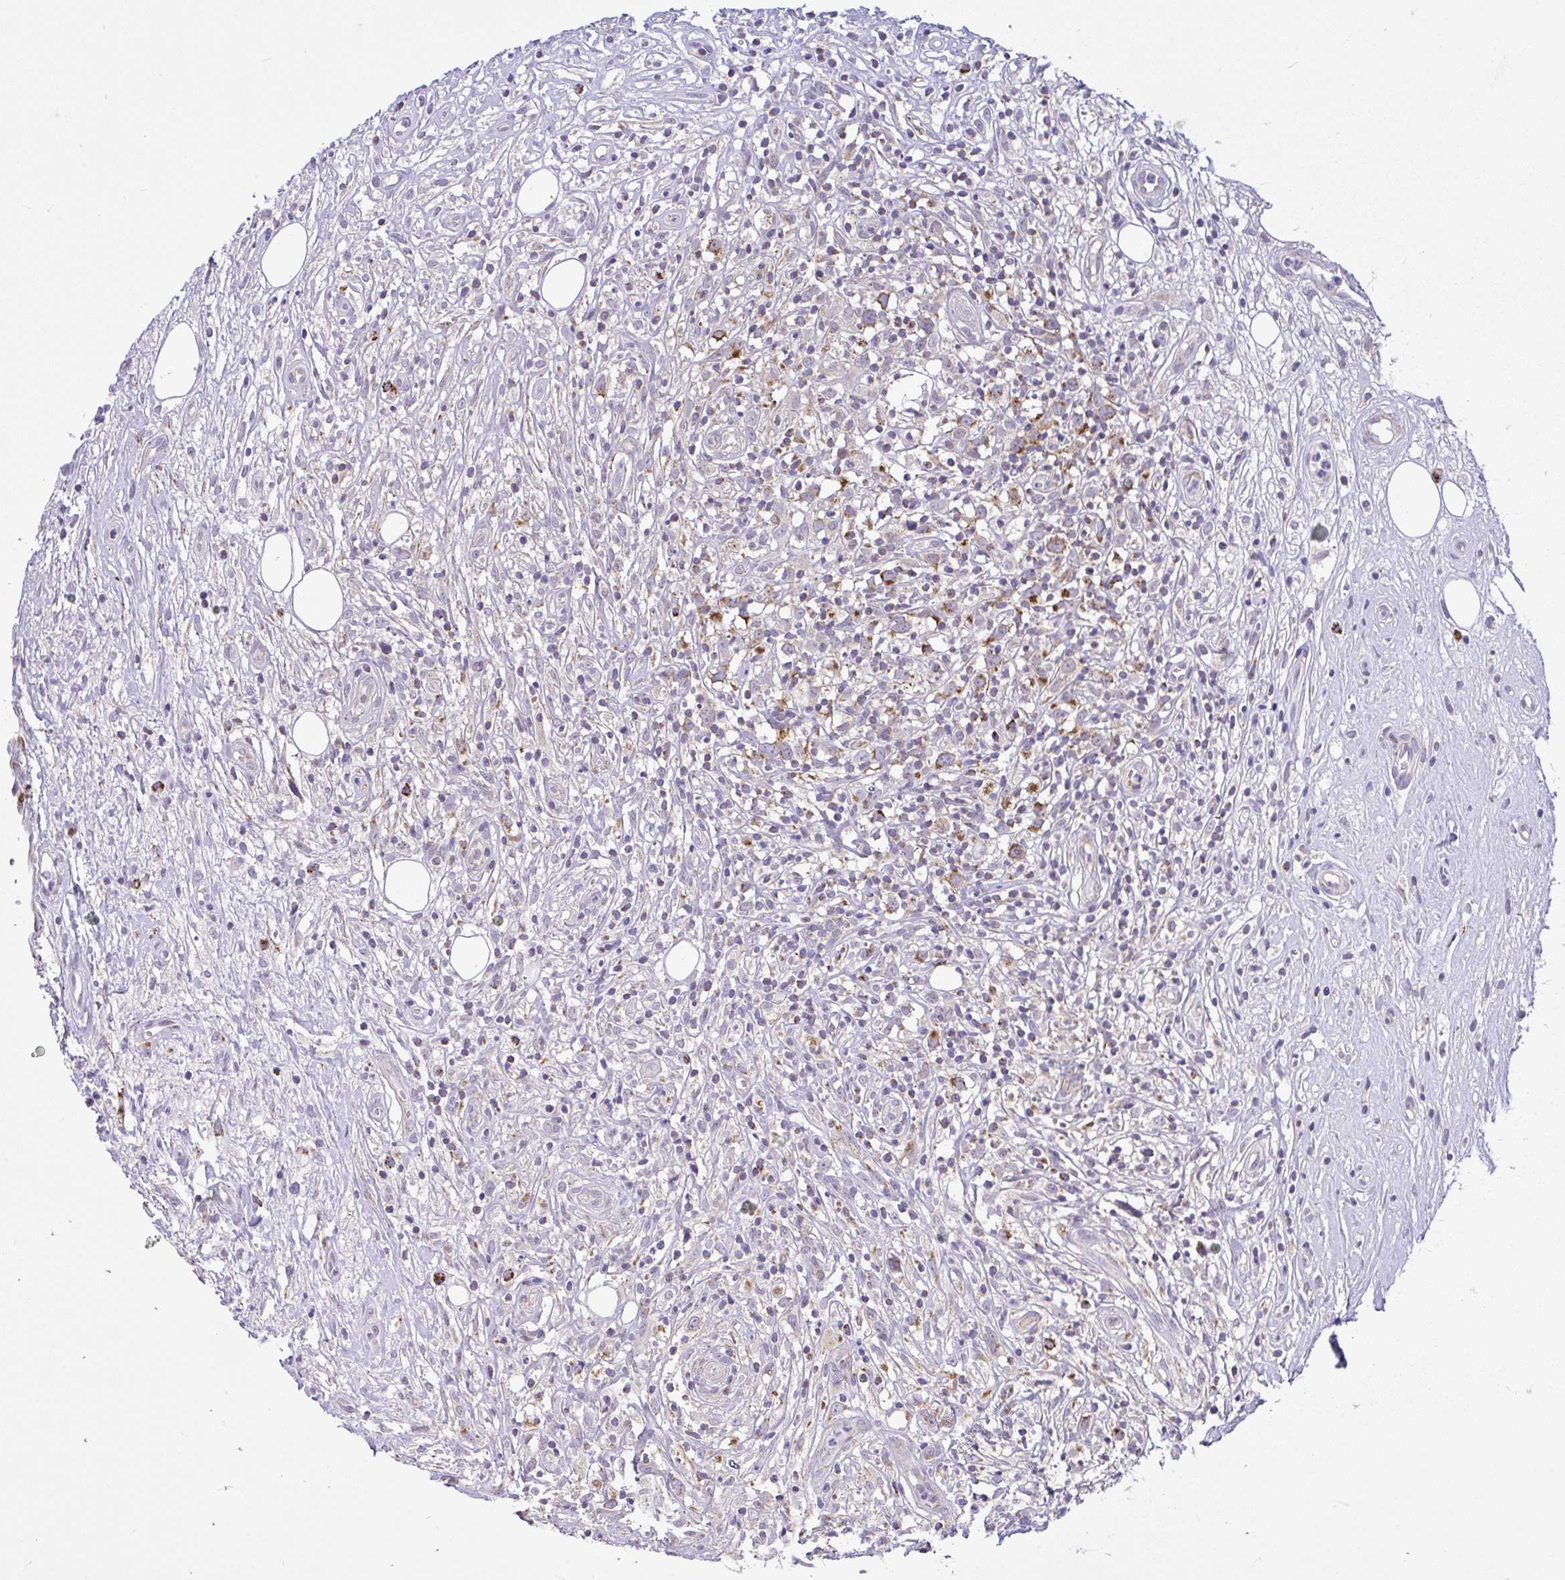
{"staining": {"intensity": "moderate", "quantity": "<25%", "location": "cytoplasmic/membranous"}, "tissue": "lymphoma", "cell_type": "Tumor cells", "image_type": "cancer", "snomed": [{"axis": "morphology", "description": "Hodgkin's disease, NOS"}, {"axis": "topography", "description": "No Tissue"}], "caption": "Moderate cytoplasmic/membranous protein staining is seen in approximately <25% of tumor cells in lymphoma.", "gene": "PYCR2", "patient": {"sex": "female", "age": 21}}